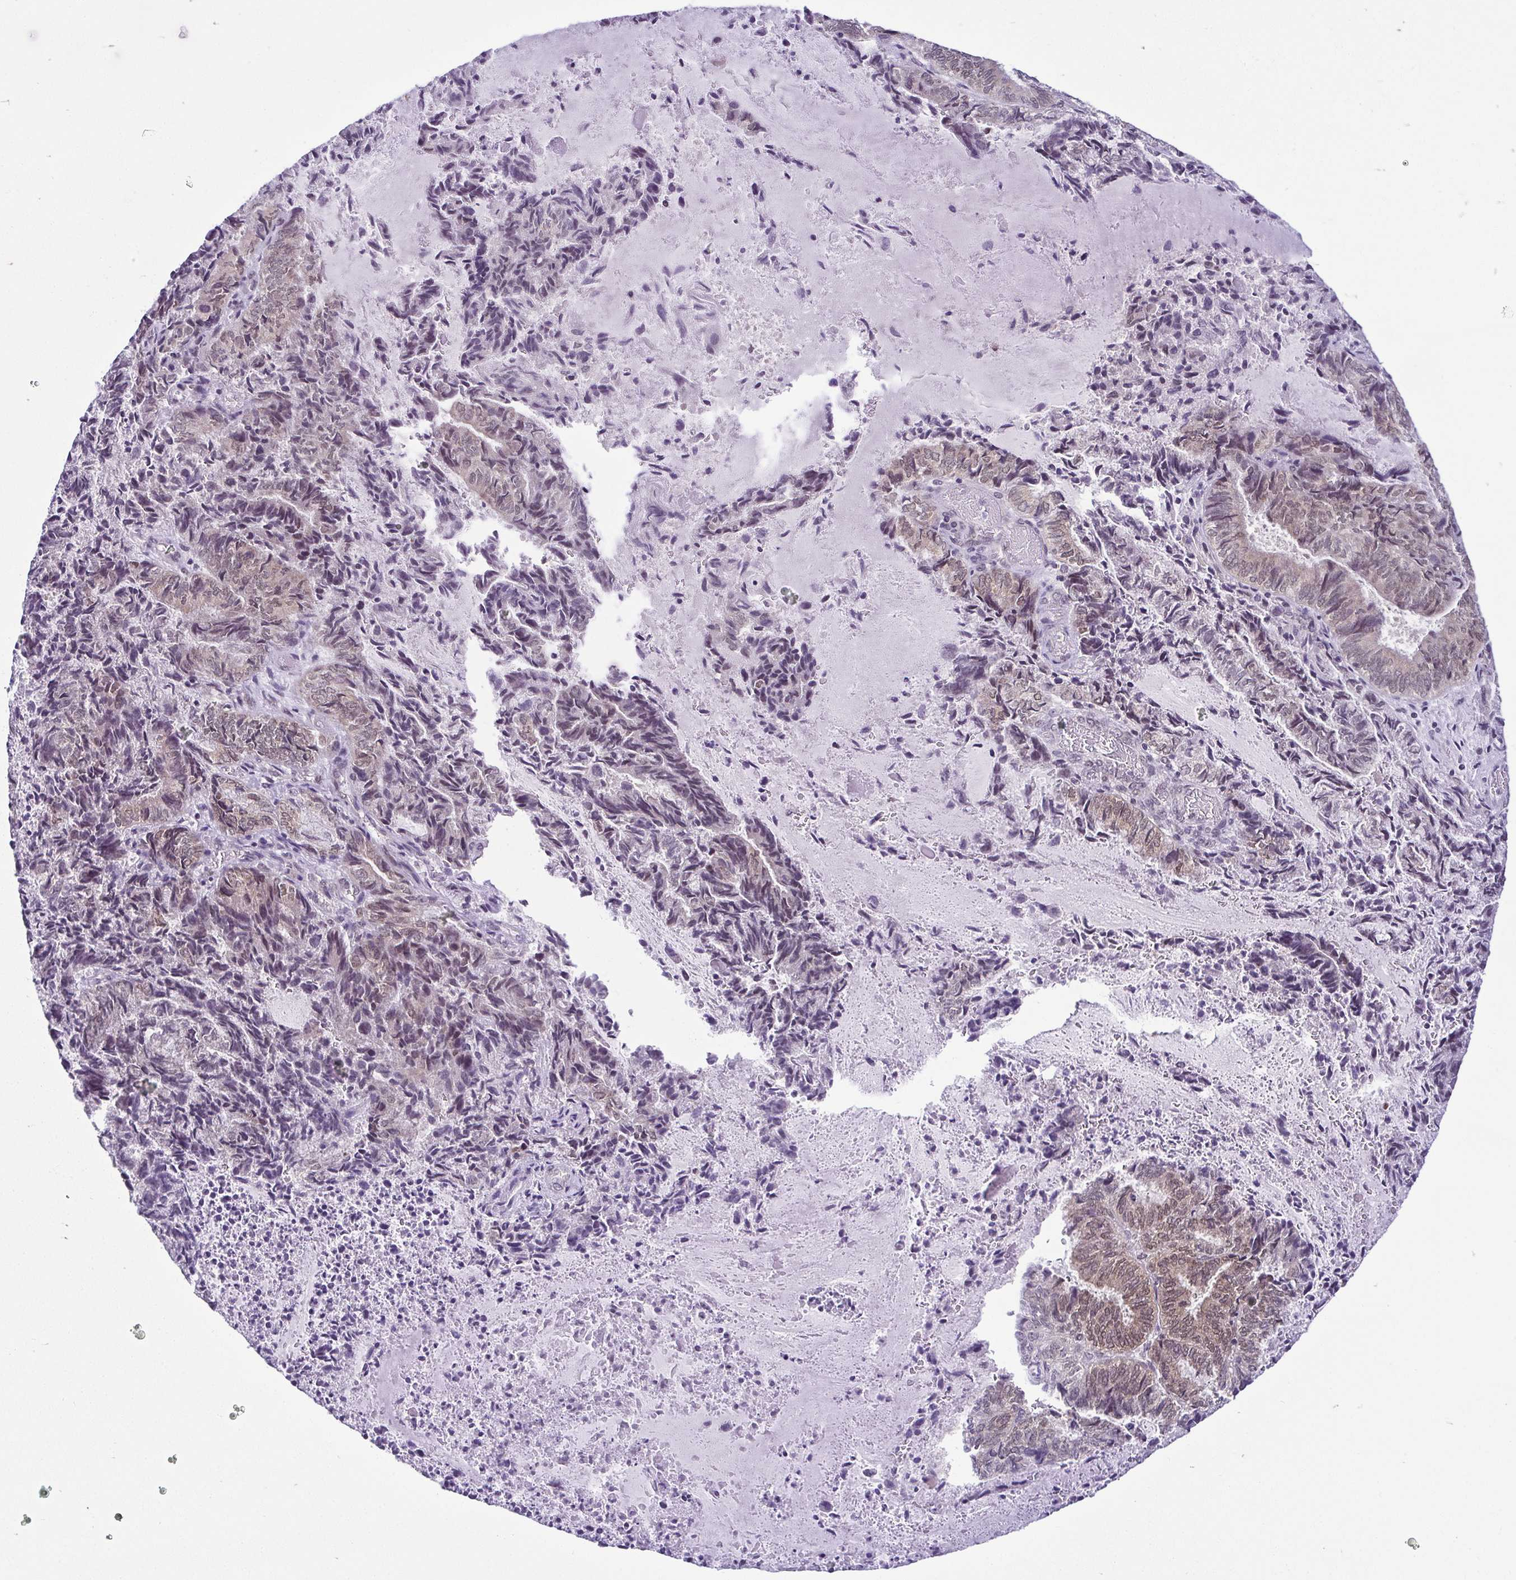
{"staining": {"intensity": "weak", "quantity": "25%-75%", "location": "nuclear"}, "tissue": "endometrial cancer", "cell_type": "Tumor cells", "image_type": "cancer", "snomed": [{"axis": "morphology", "description": "Adenocarcinoma, NOS"}, {"axis": "topography", "description": "Endometrium"}], "caption": "Adenocarcinoma (endometrial) stained with immunohistochemistry (IHC) demonstrates weak nuclear positivity in about 25%-75% of tumor cells.", "gene": "RBM3", "patient": {"sex": "female", "age": 80}}